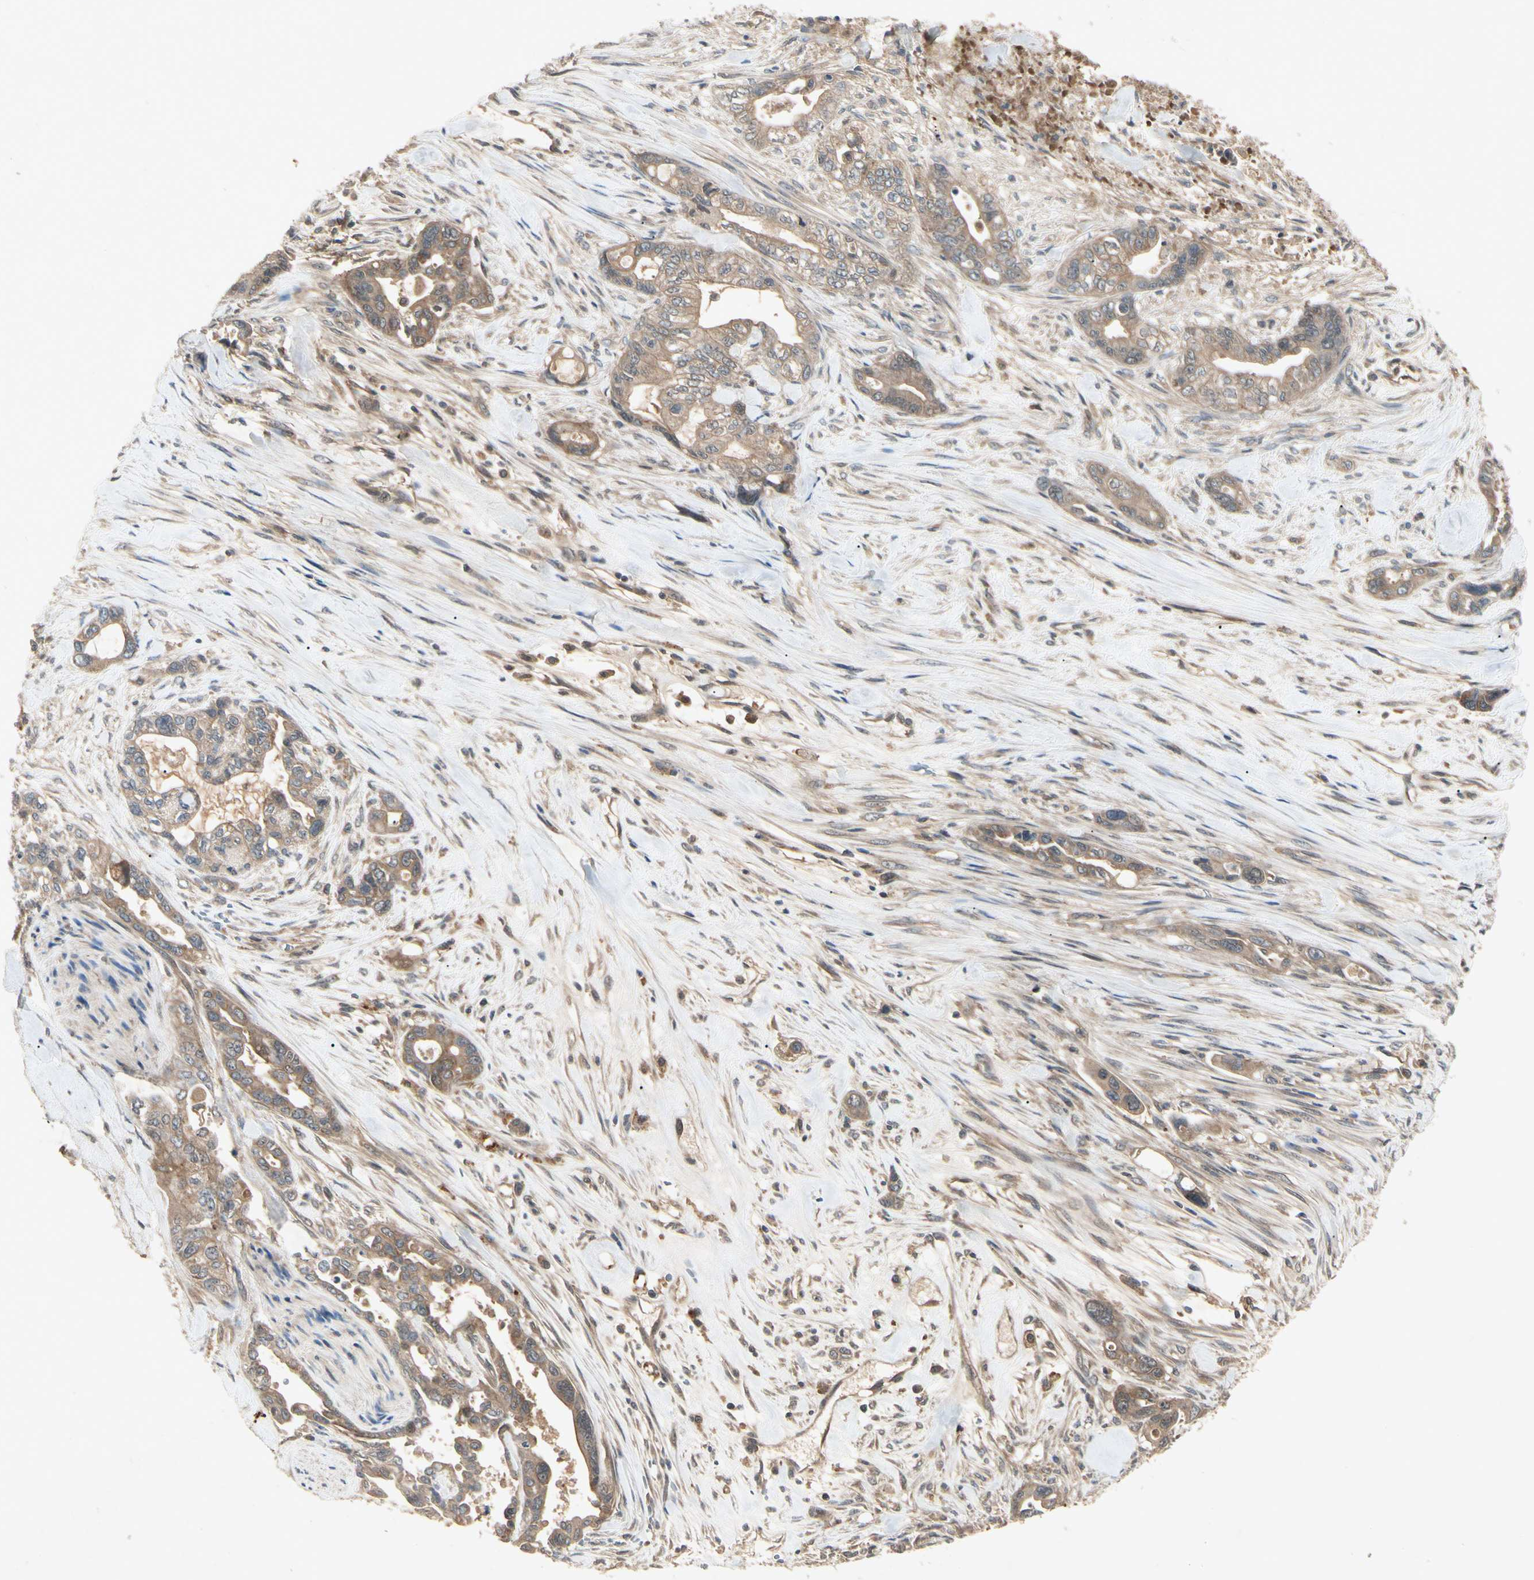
{"staining": {"intensity": "moderate", "quantity": ">75%", "location": "cytoplasmic/membranous"}, "tissue": "pancreatic cancer", "cell_type": "Tumor cells", "image_type": "cancer", "snomed": [{"axis": "morphology", "description": "Adenocarcinoma, NOS"}, {"axis": "topography", "description": "Pancreas"}], "caption": "Immunohistochemistry image of human pancreatic cancer (adenocarcinoma) stained for a protein (brown), which demonstrates medium levels of moderate cytoplasmic/membranous expression in about >75% of tumor cells.", "gene": "RNF14", "patient": {"sex": "male", "age": 70}}